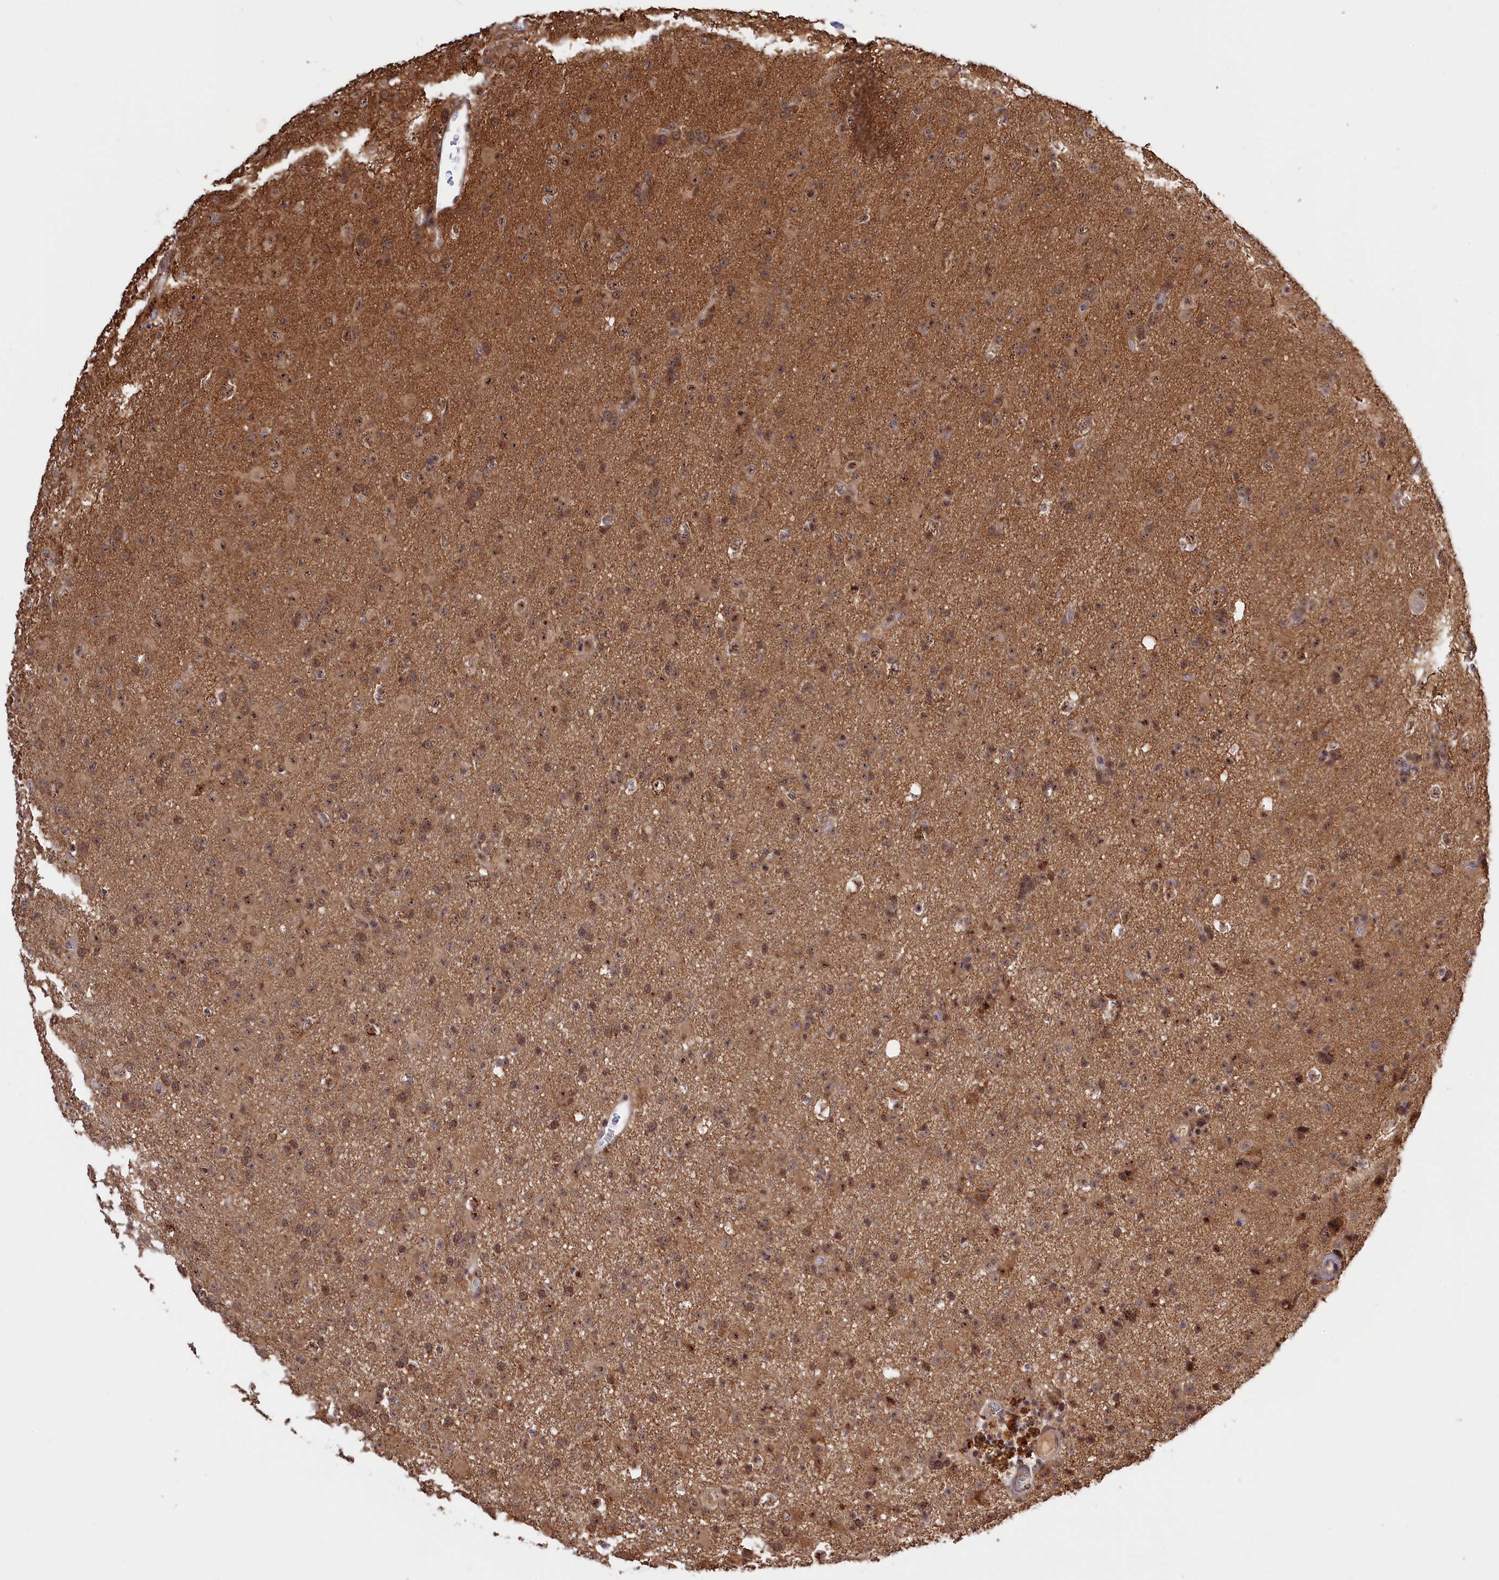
{"staining": {"intensity": "moderate", "quantity": ">75%", "location": "cytoplasmic/membranous,nuclear"}, "tissue": "glioma", "cell_type": "Tumor cells", "image_type": "cancer", "snomed": [{"axis": "morphology", "description": "Glioma, malignant, Low grade"}, {"axis": "topography", "description": "Brain"}], "caption": "DAB (3,3'-diaminobenzidine) immunohistochemical staining of glioma shows moderate cytoplasmic/membranous and nuclear protein staining in about >75% of tumor cells. (Stains: DAB (3,3'-diaminobenzidine) in brown, nuclei in blue, Microscopy: brightfield microscopy at high magnification).", "gene": "TAB1", "patient": {"sex": "male", "age": 65}}